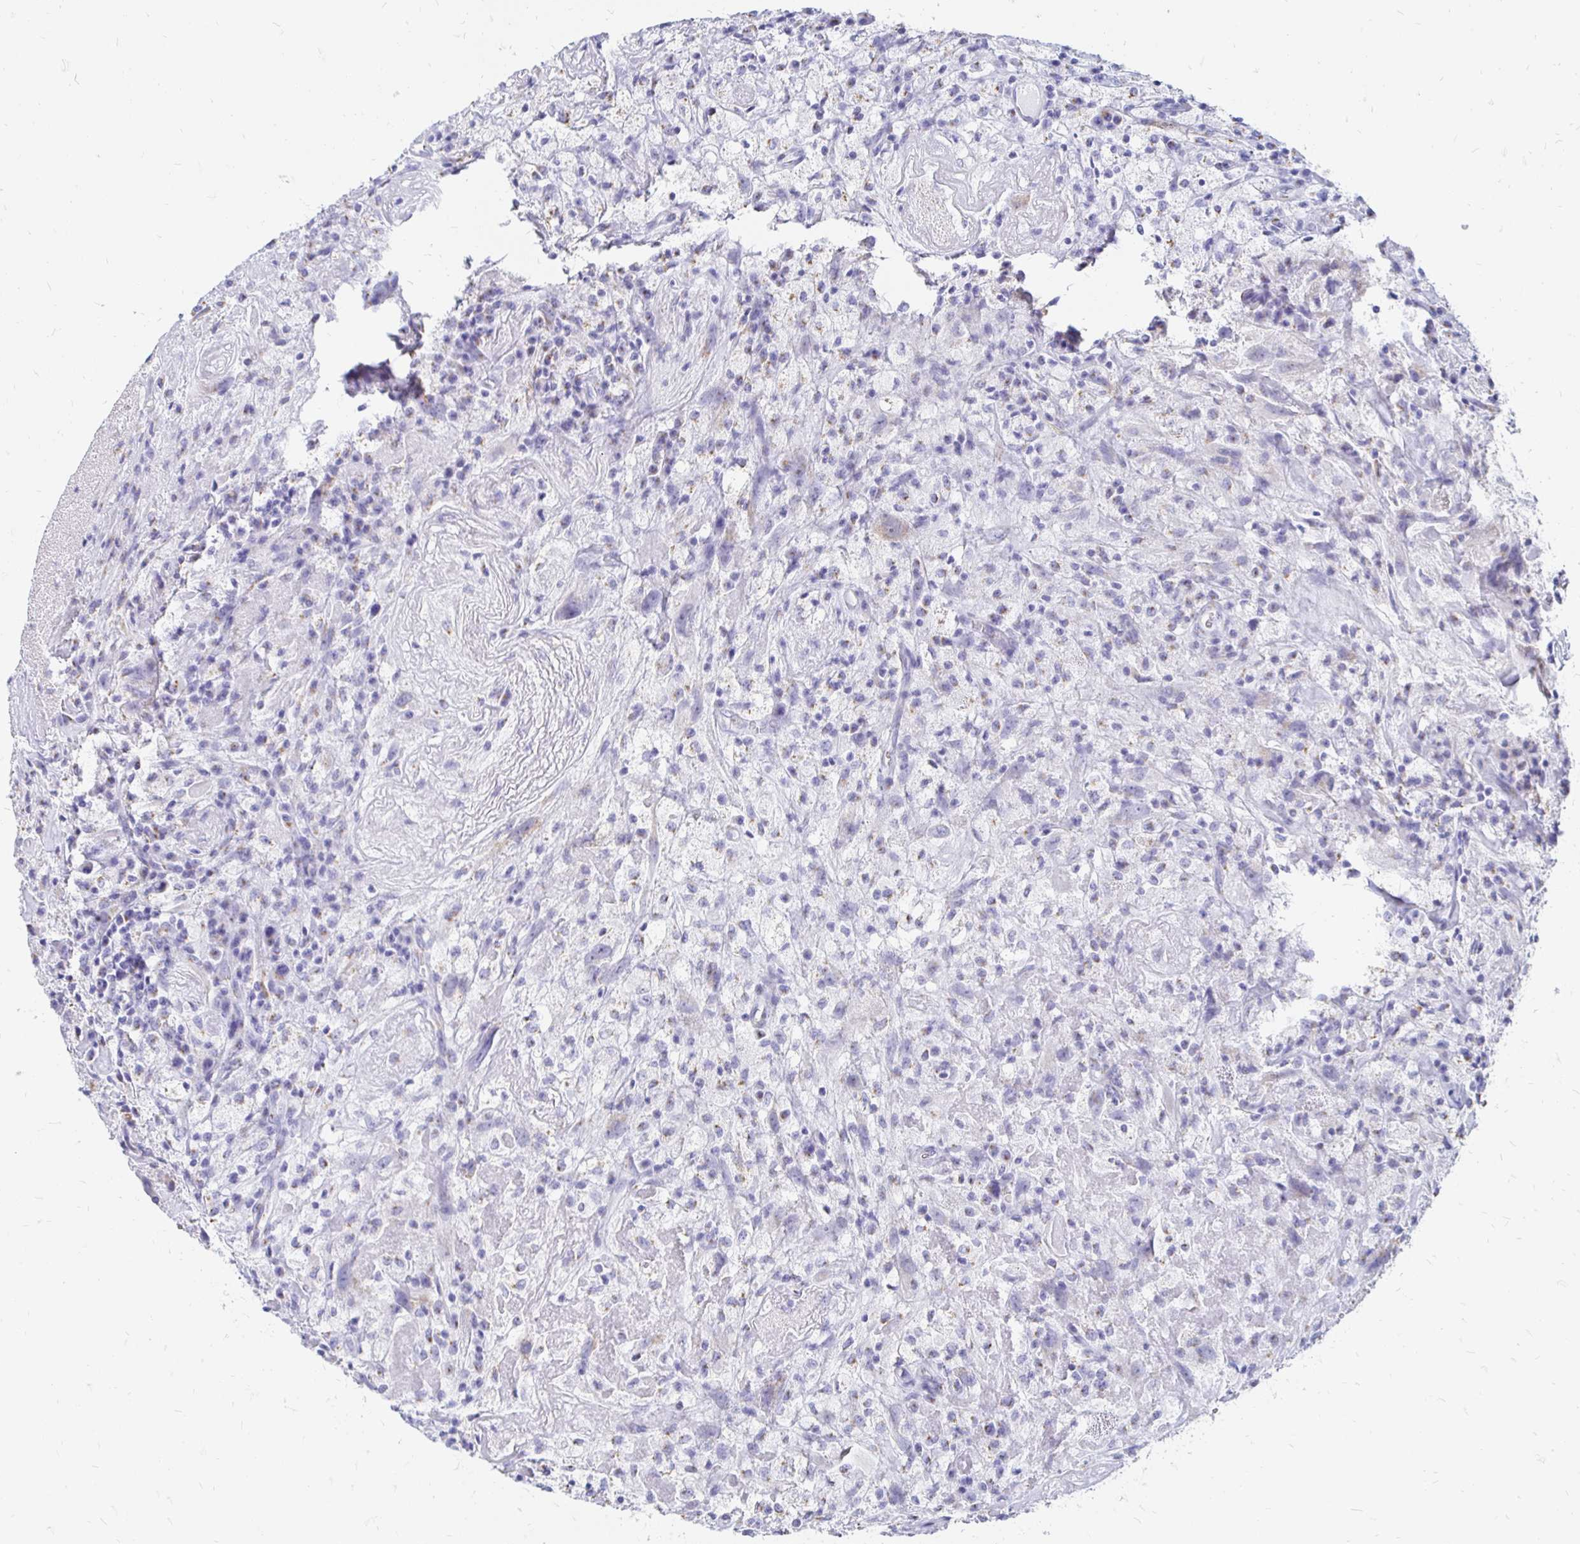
{"staining": {"intensity": "negative", "quantity": "none", "location": "none"}, "tissue": "glioma", "cell_type": "Tumor cells", "image_type": "cancer", "snomed": [{"axis": "morphology", "description": "Glioma, malignant, High grade"}, {"axis": "topography", "description": "Brain"}], "caption": "Immunohistochemistry photomicrograph of neoplastic tissue: human malignant glioma (high-grade) stained with DAB (3,3'-diaminobenzidine) reveals no significant protein positivity in tumor cells. The staining is performed using DAB brown chromogen with nuclei counter-stained in using hematoxylin.", "gene": "PAGE4", "patient": {"sex": "male", "age": 68}}